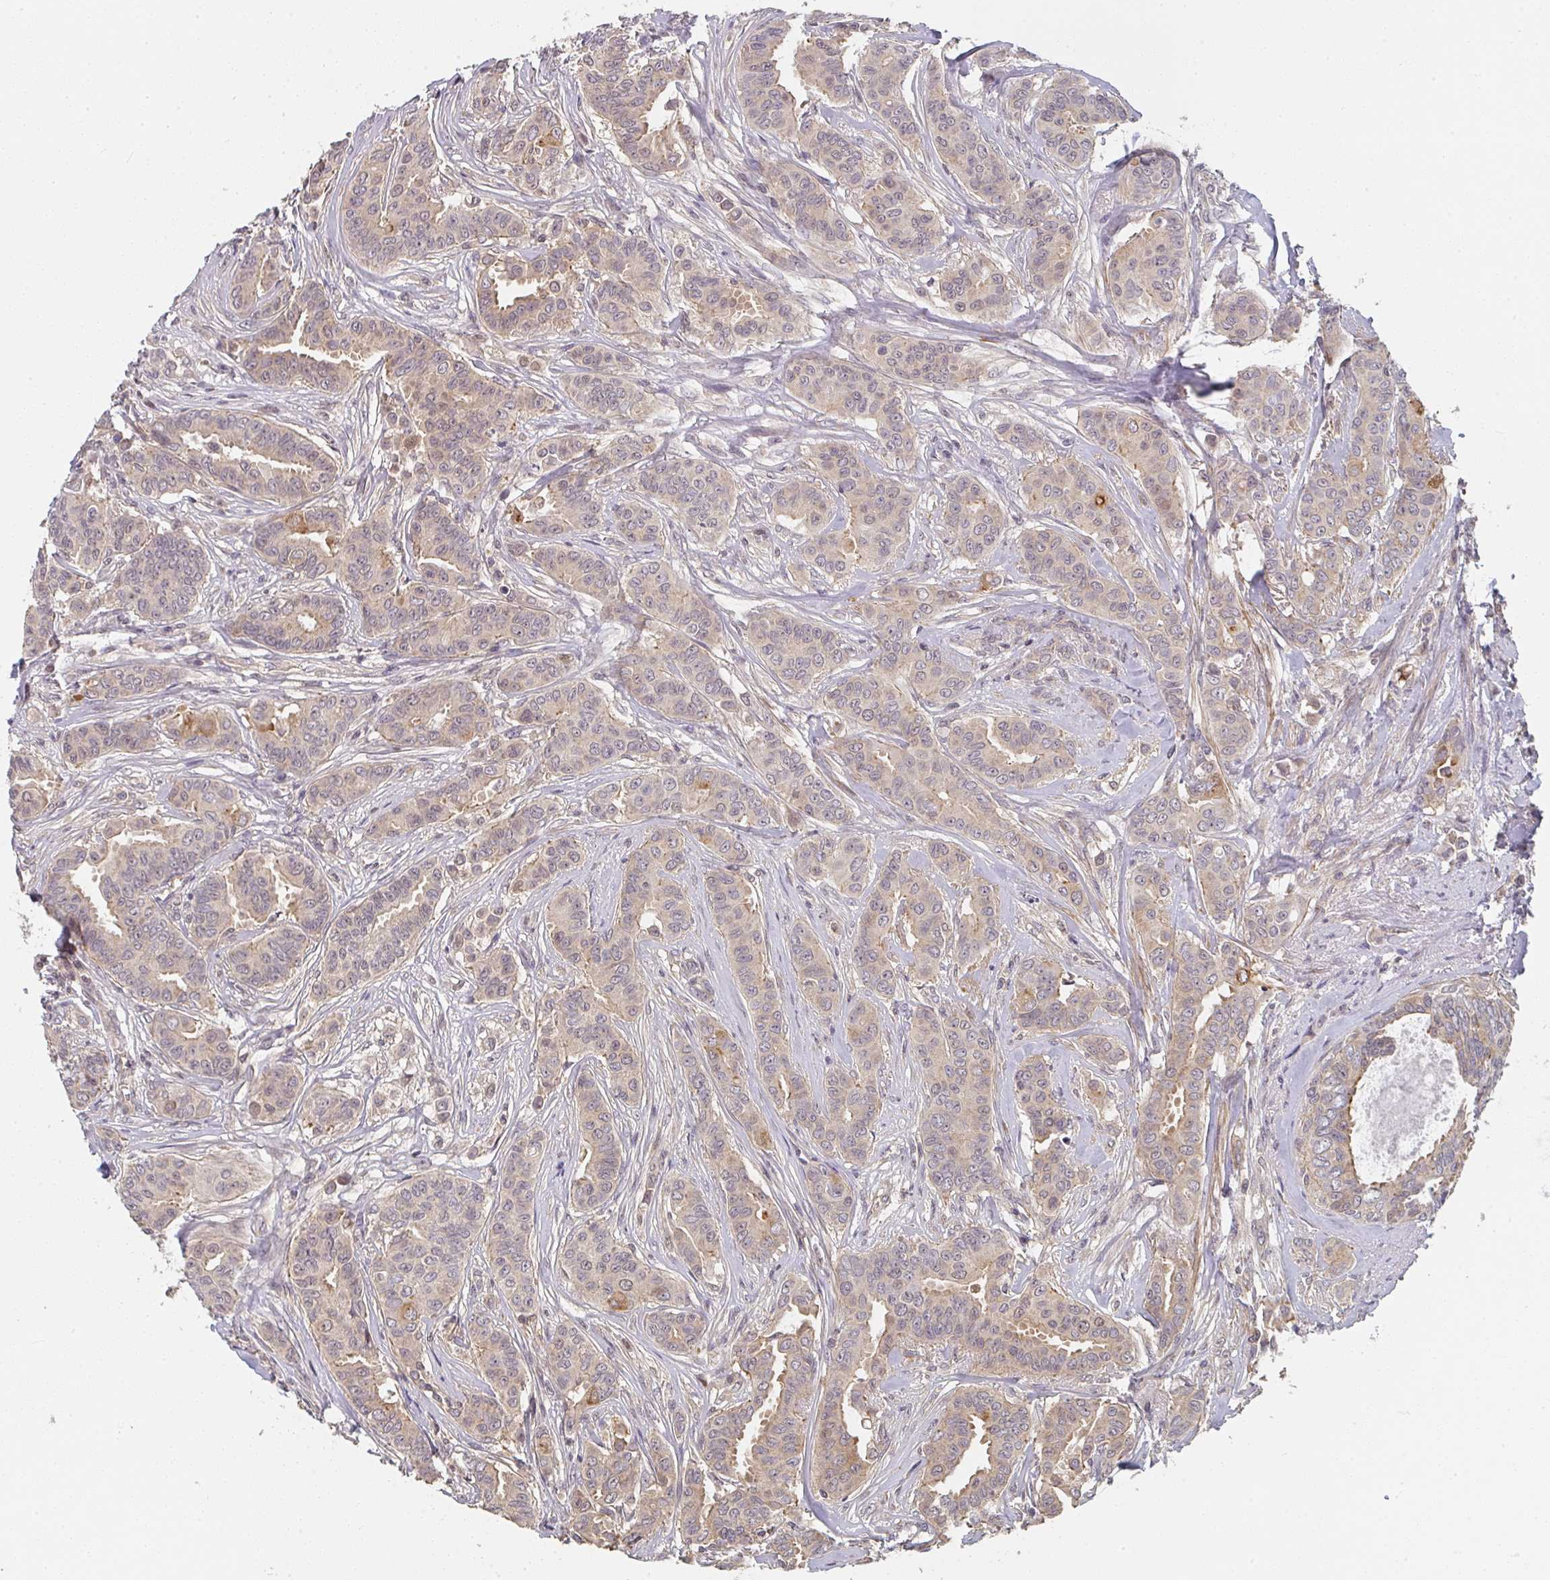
{"staining": {"intensity": "moderate", "quantity": "<25%", "location": "cytoplasmic/membranous"}, "tissue": "breast cancer", "cell_type": "Tumor cells", "image_type": "cancer", "snomed": [{"axis": "morphology", "description": "Duct carcinoma"}, {"axis": "topography", "description": "Breast"}], "caption": "Human invasive ductal carcinoma (breast) stained for a protein (brown) reveals moderate cytoplasmic/membranous positive staining in approximately <25% of tumor cells.", "gene": "RANGRF", "patient": {"sex": "female", "age": 45}}